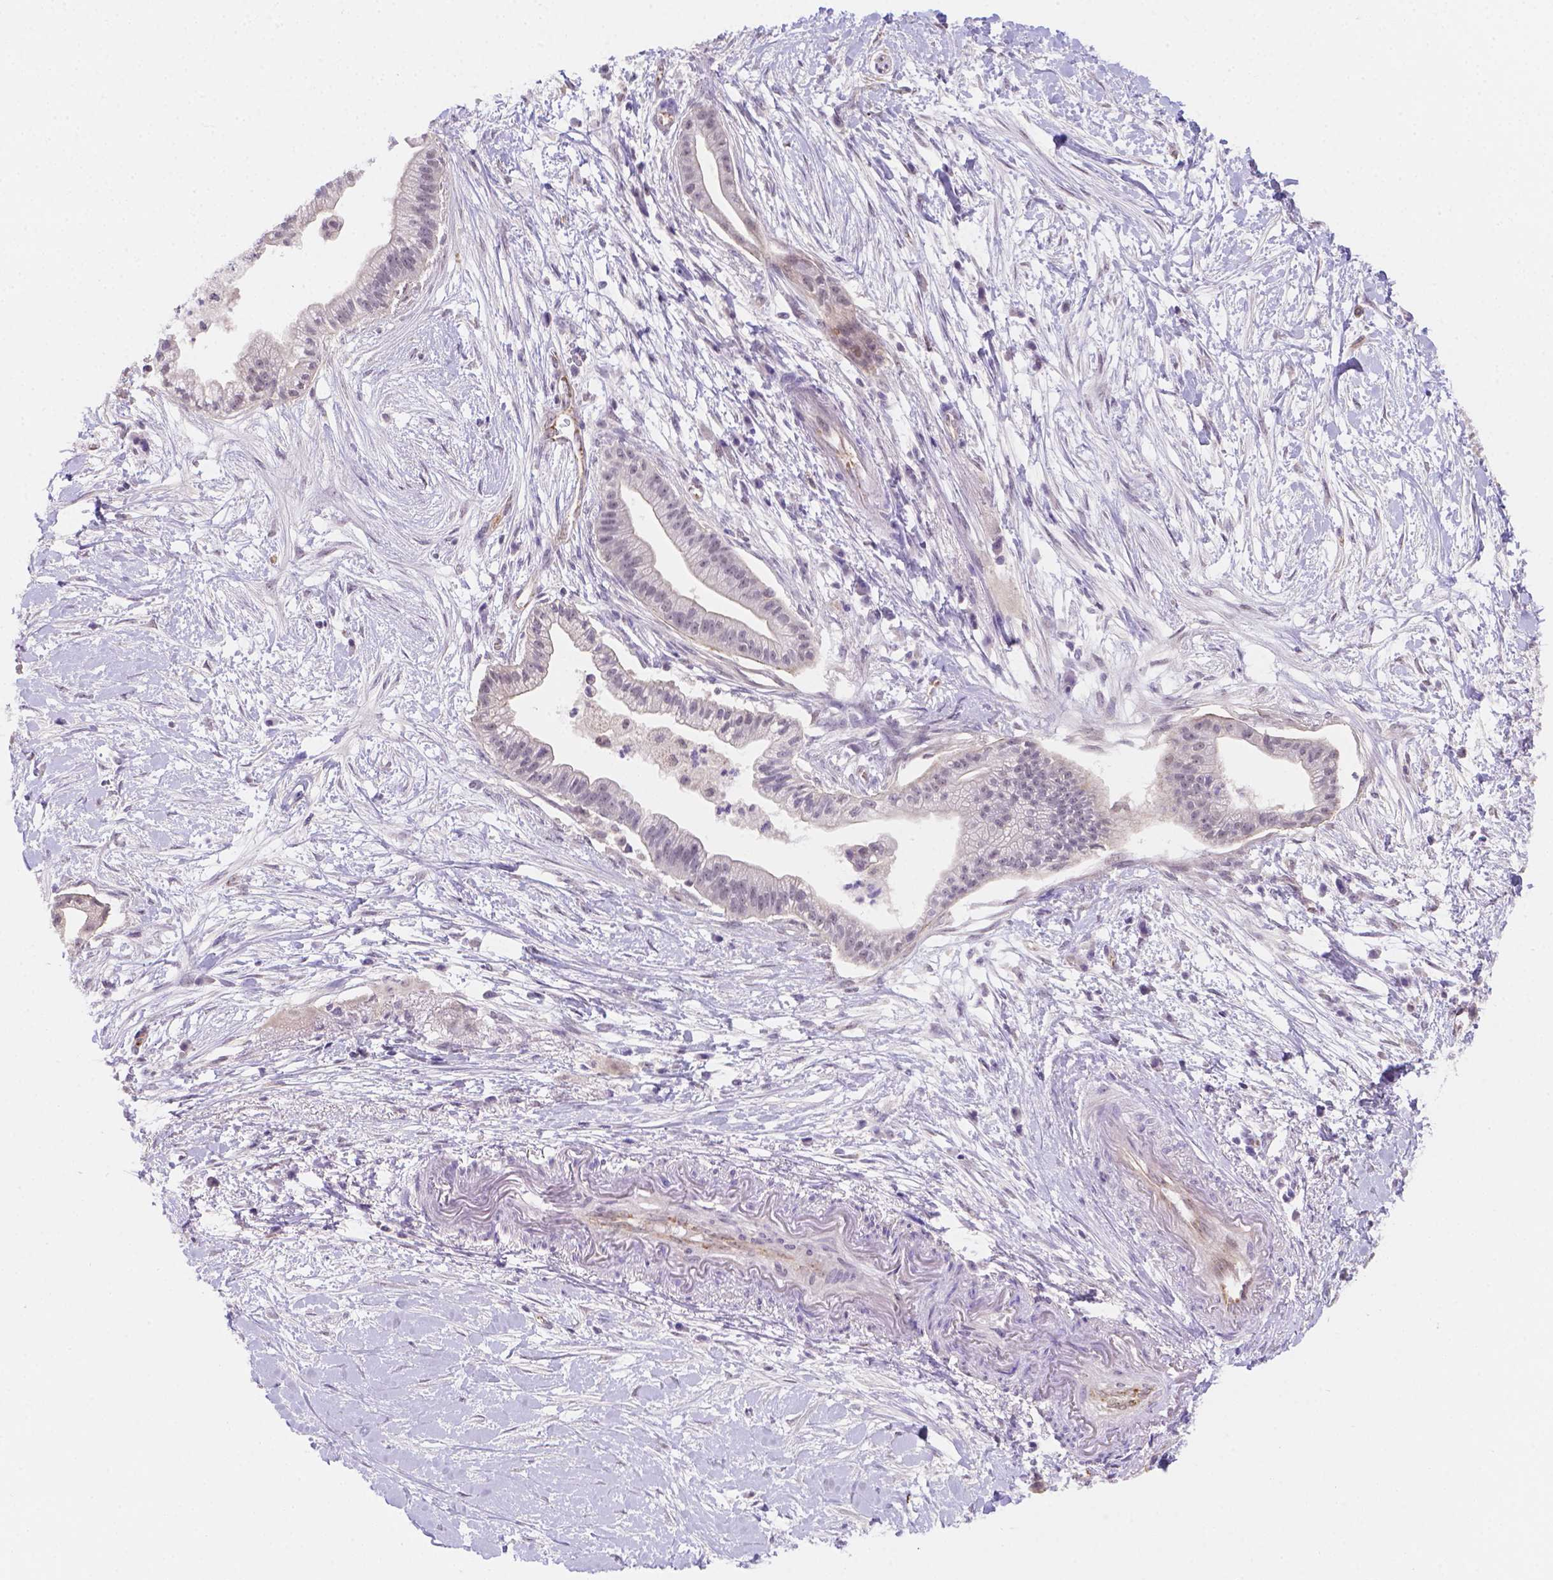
{"staining": {"intensity": "negative", "quantity": "none", "location": "none"}, "tissue": "pancreatic cancer", "cell_type": "Tumor cells", "image_type": "cancer", "snomed": [{"axis": "morphology", "description": "Normal tissue, NOS"}, {"axis": "morphology", "description": "Adenocarcinoma, NOS"}, {"axis": "topography", "description": "Lymph node"}, {"axis": "topography", "description": "Pancreas"}], "caption": "IHC micrograph of neoplastic tissue: pancreatic cancer stained with DAB (3,3'-diaminobenzidine) reveals no significant protein positivity in tumor cells.", "gene": "NXPE2", "patient": {"sex": "female", "age": 58}}